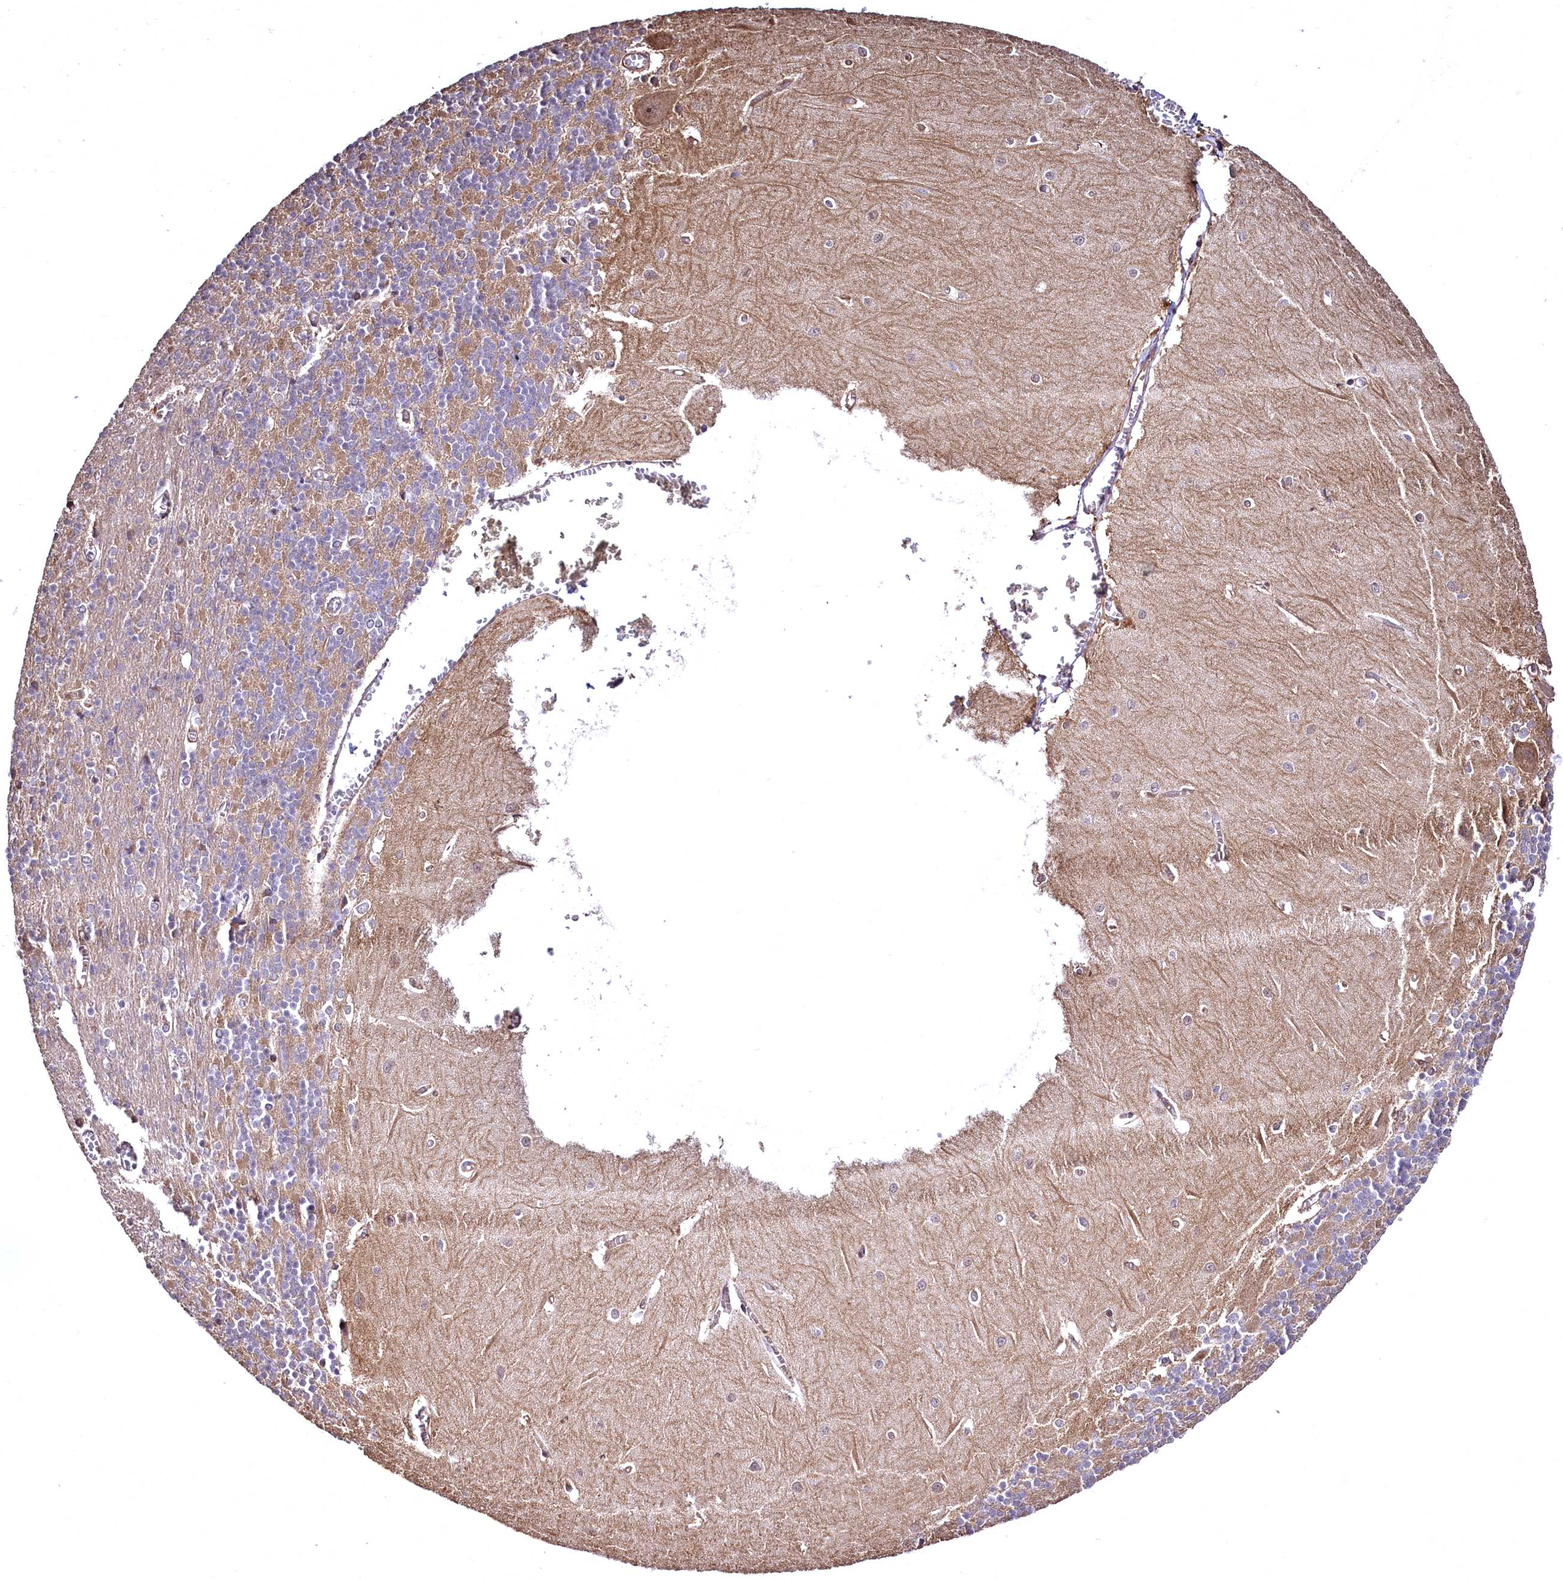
{"staining": {"intensity": "weak", "quantity": "25%-75%", "location": "cytoplasmic/membranous"}, "tissue": "cerebellum", "cell_type": "Cells in granular layer", "image_type": "normal", "snomed": [{"axis": "morphology", "description": "Normal tissue, NOS"}, {"axis": "topography", "description": "Cerebellum"}], "caption": "Approximately 25%-75% of cells in granular layer in normal cerebellum exhibit weak cytoplasmic/membranous protein staining as visualized by brown immunohistochemical staining.", "gene": "TBCEL", "patient": {"sex": "male", "age": 37}}